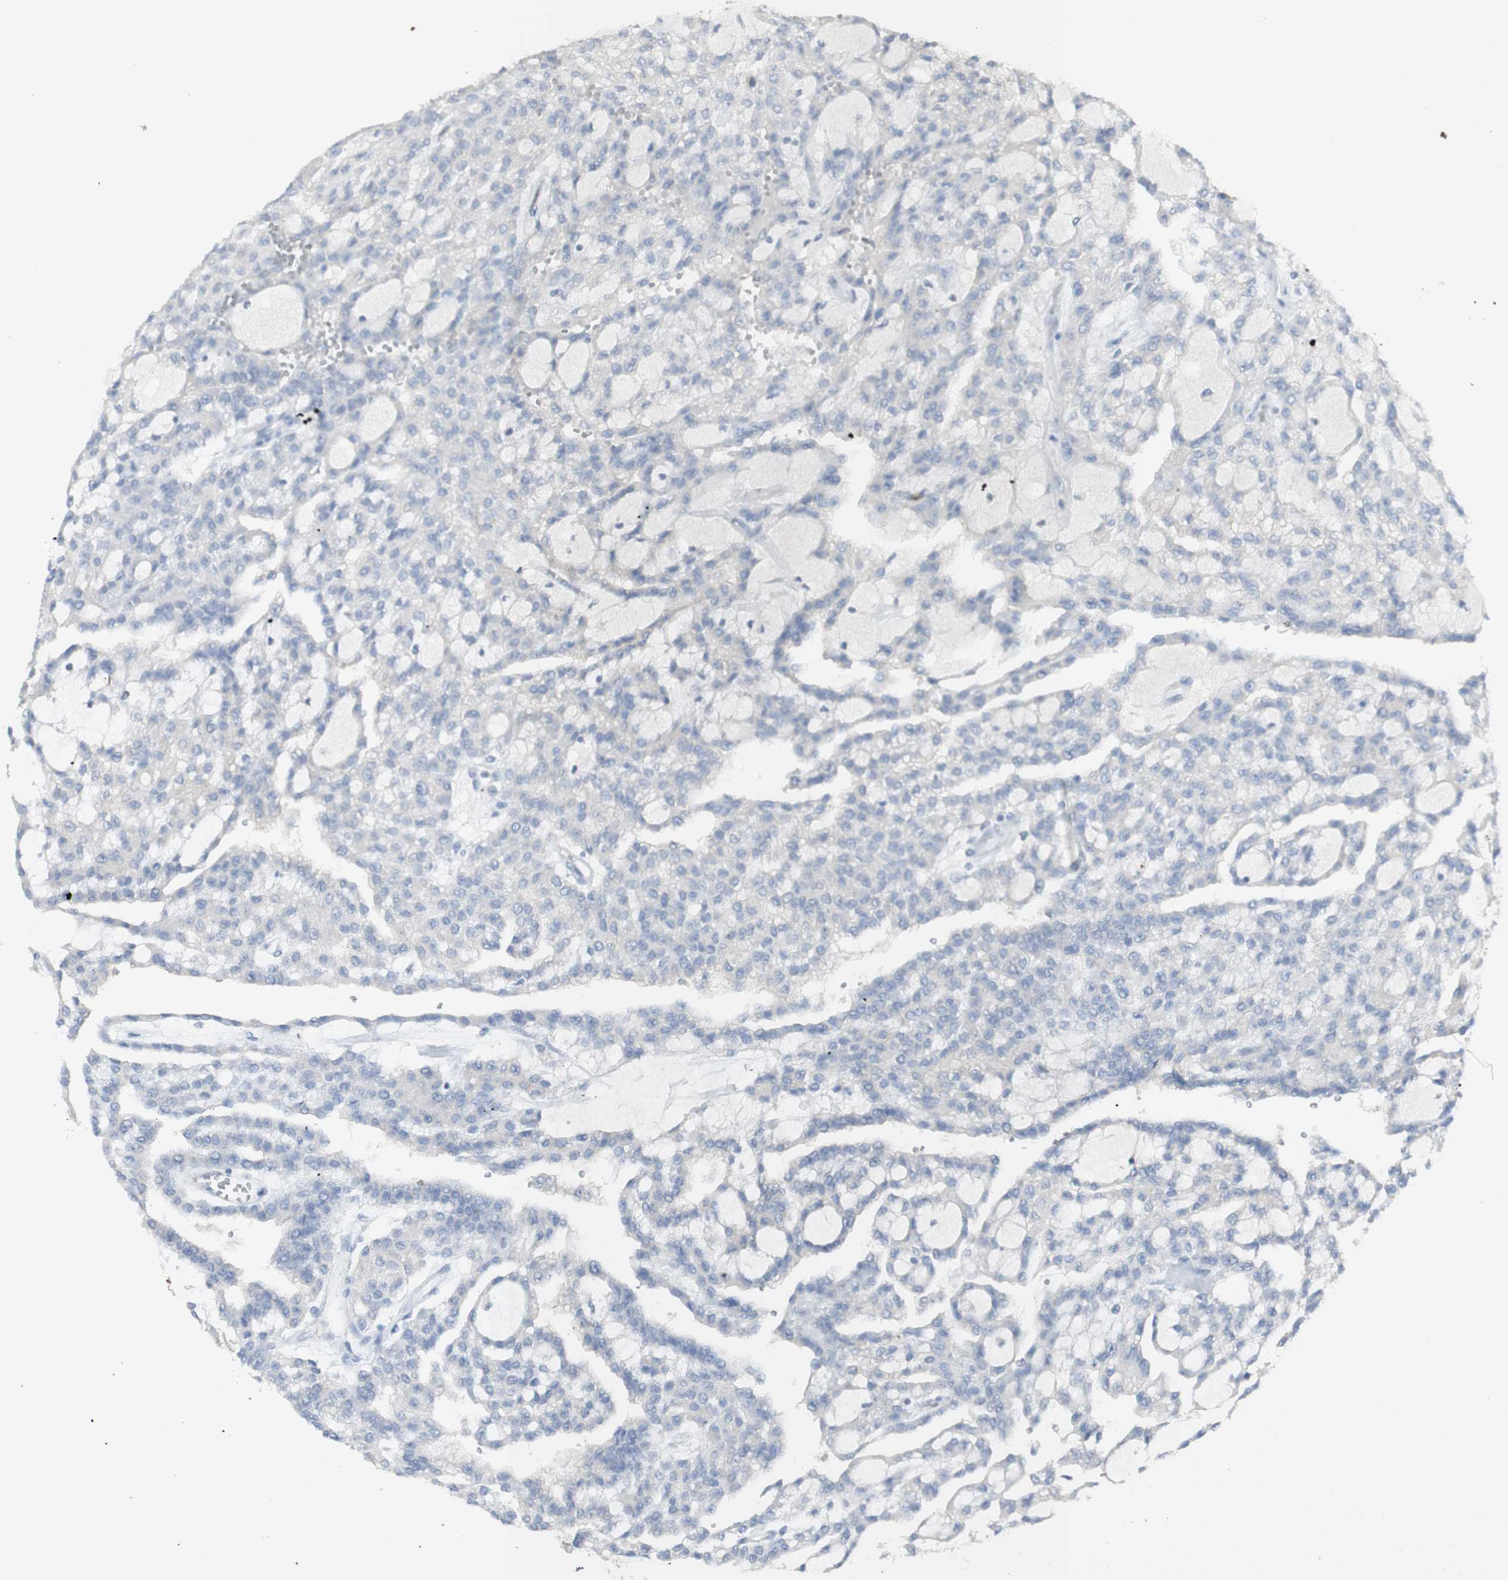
{"staining": {"intensity": "negative", "quantity": "none", "location": "none"}, "tissue": "renal cancer", "cell_type": "Tumor cells", "image_type": "cancer", "snomed": [{"axis": "morphology", "description": "Adenocarcinoma, NOS"}, {"axis": "topography", "description": "Kidney"}], "caption": "This is an immunohistochemistry (IHC) micrograph of renal adenocarcinoma. There is no expression in tumor cells.", "gene": "CD207", "patient": {"sex": "male", "age": 63}}